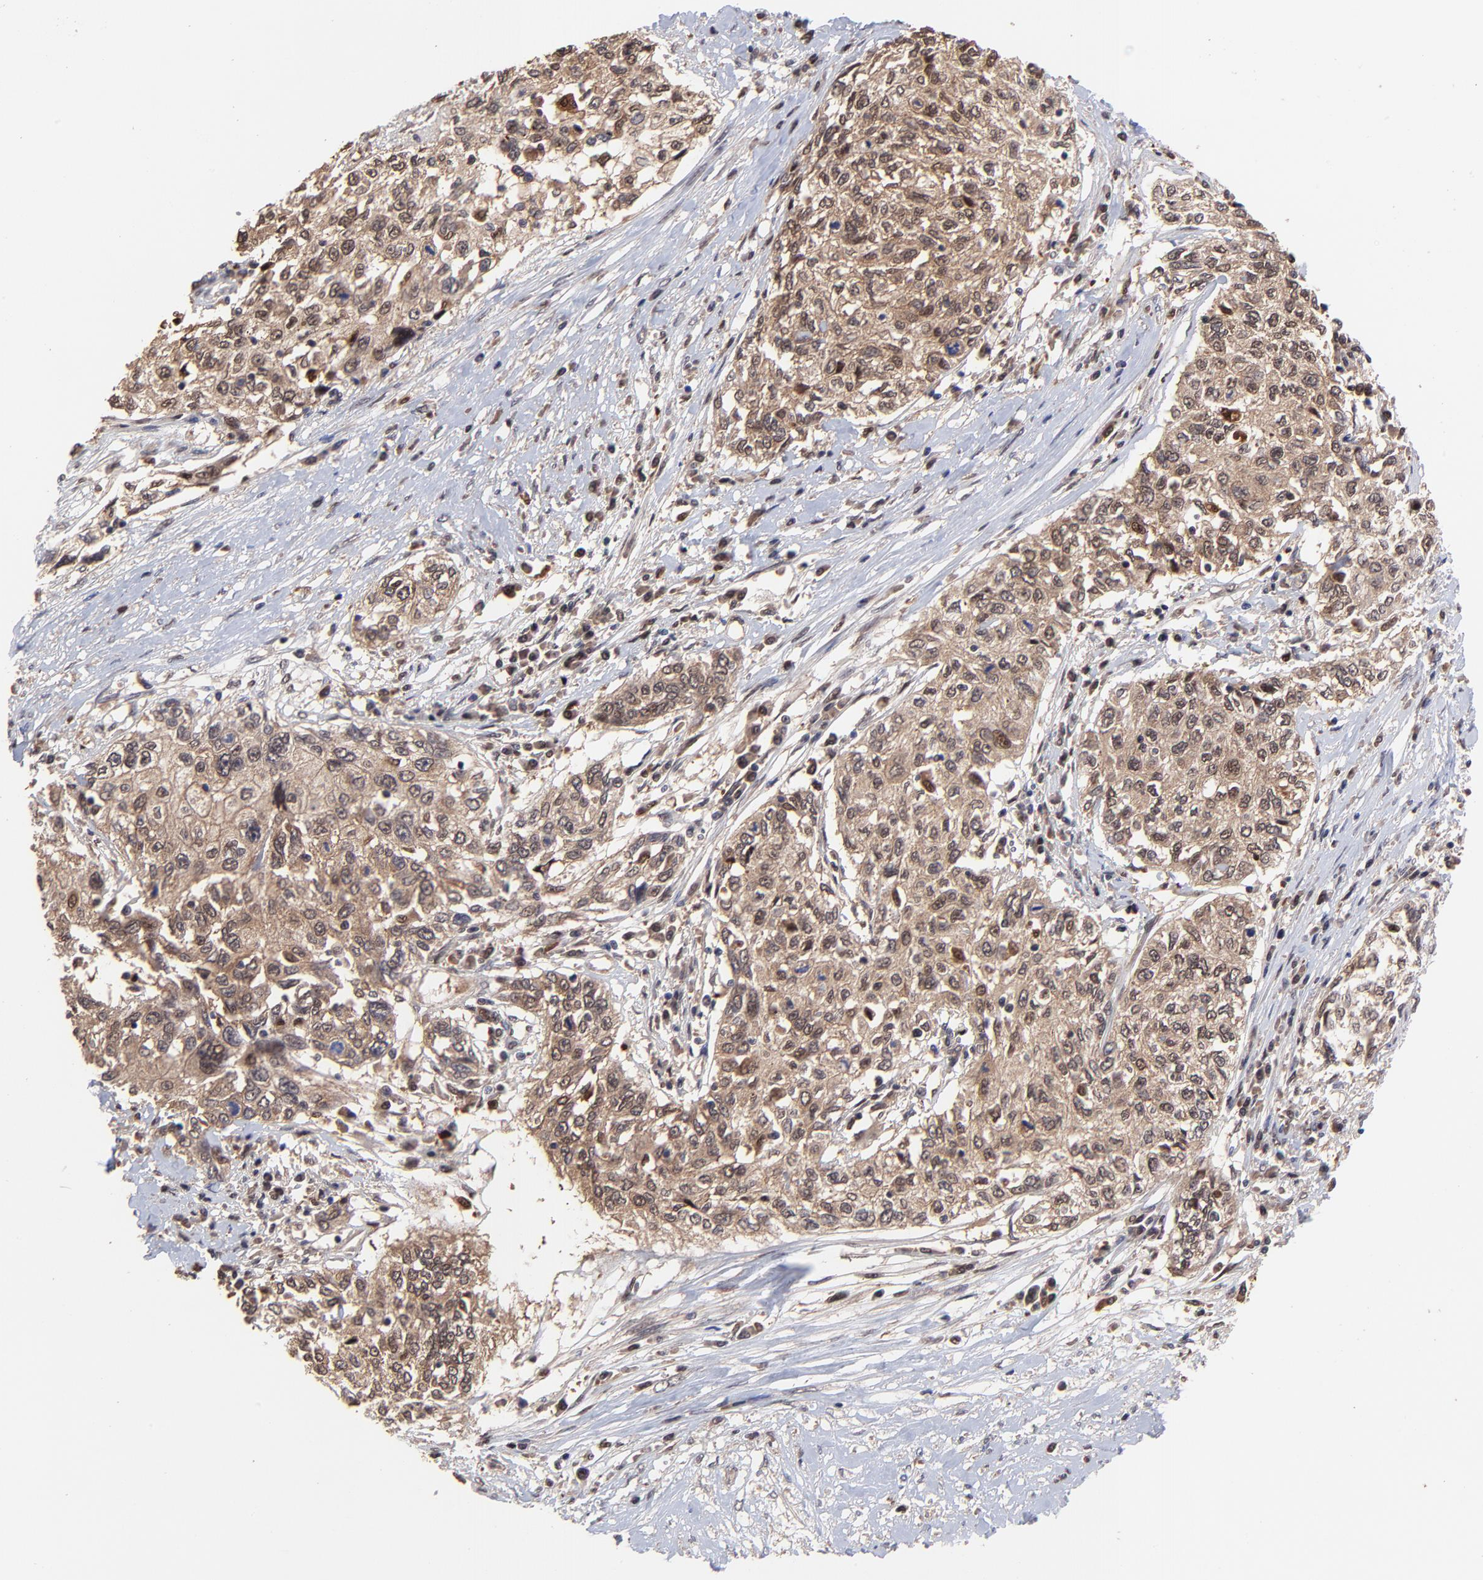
{"staining": {"intensity": "moderate", "quantity": ">75%", "location": "cytoplasmic/membranous,nuclear"}, "tissue": "cervical cancer", "cell_type": "Tumor cells", "image_type": "cancer", "snomed": [{"axis": "morphology", "description": "Squamous cell carcinoma, NOS"}, {"axis": "topography", "description": "Cervix"}], "caption": "Immunohistochemistry (IHC) staining of cervical cancer (squamous cell carcinoma), which exhibits medium levels of moderate cytoplasmic/membranous and nuclear expression in about >75% of tumor cells indicating moderate cytoplasmic/membranous and nuclear protein staining. The staining was performed using DAB (3,3'-diaminobenzidine) (brown) for protein detection and nuclei were counterstained in hematoxylin (blue).", "gene": "PSMA6", "patient": {"sex": "female", "age": 57}}